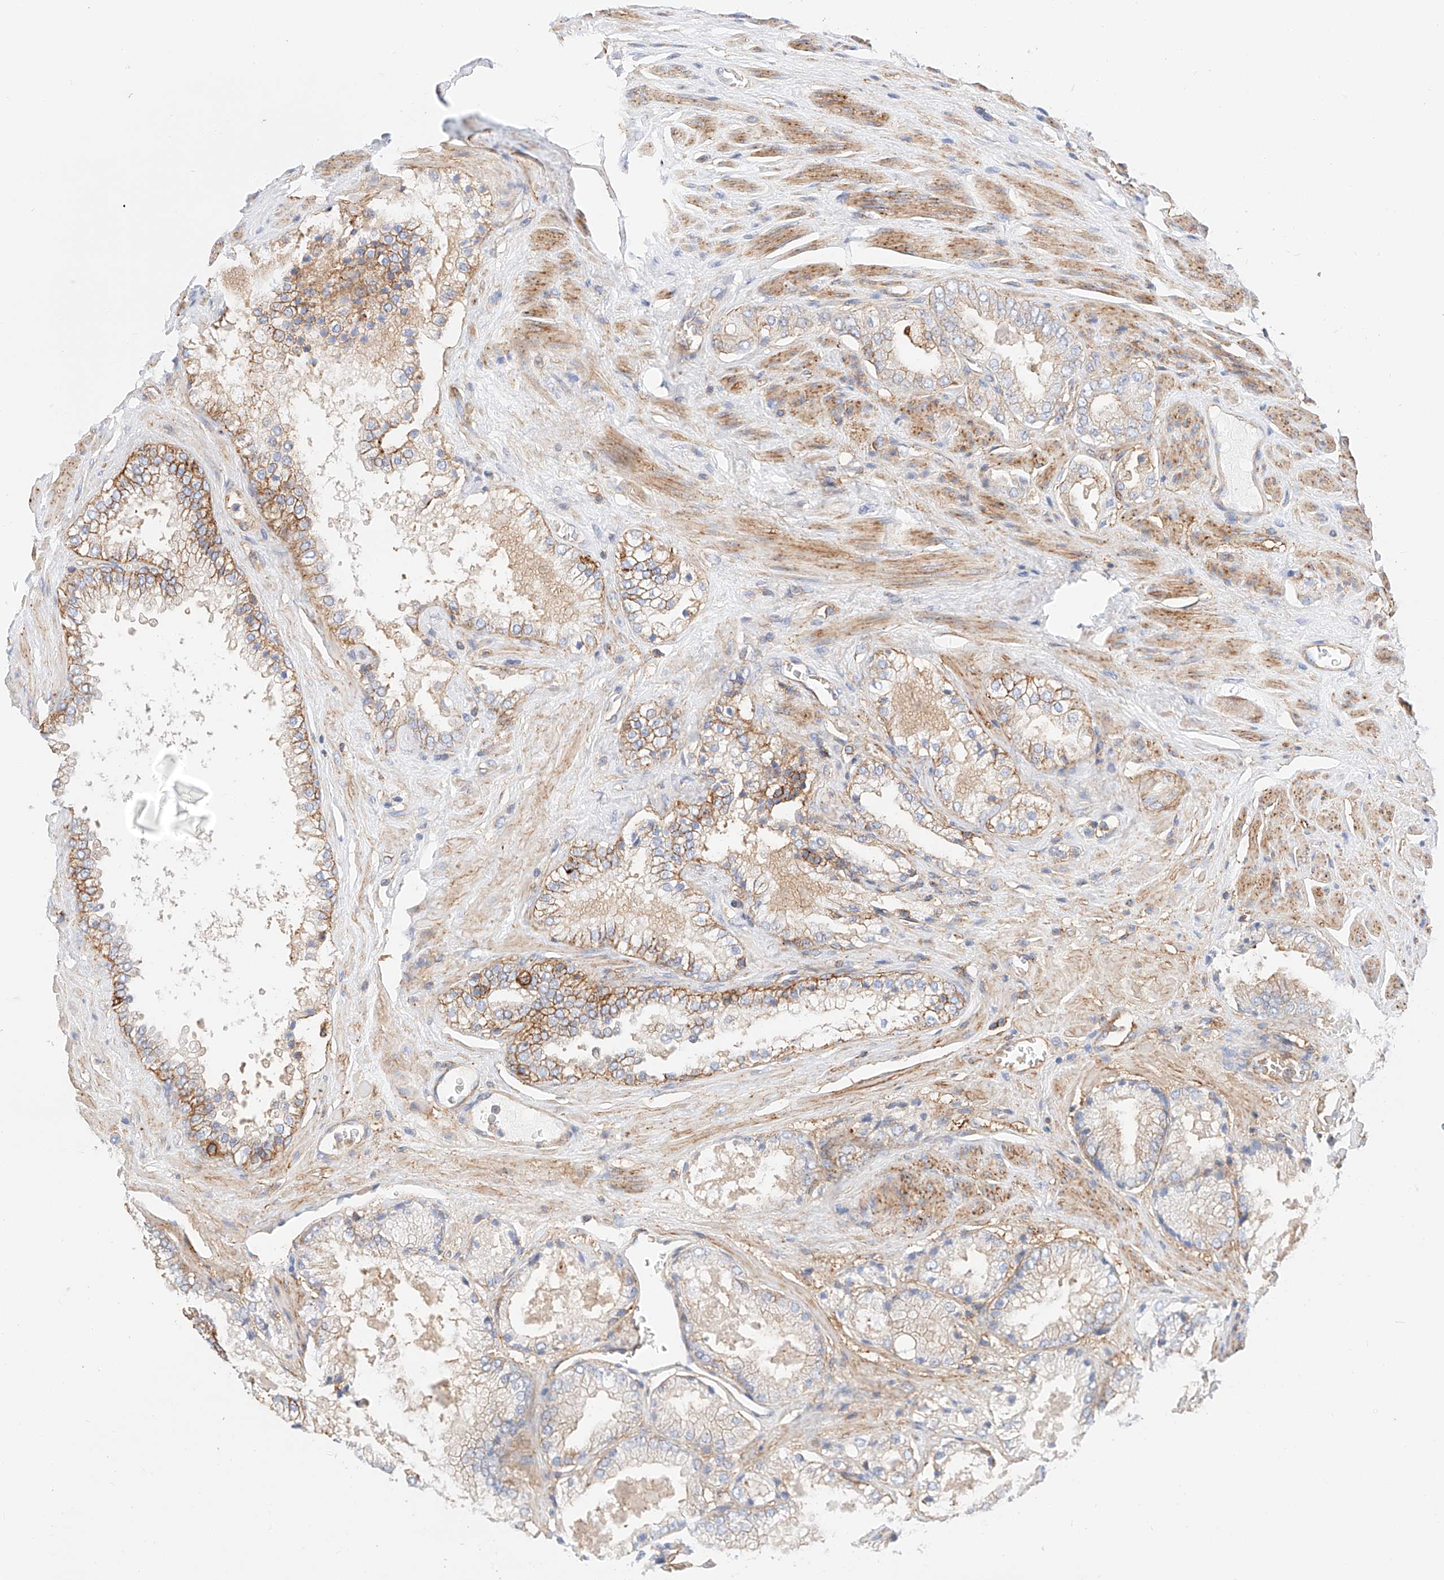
{"staining": {"intensity": "strong", "quantity": "25%-75%", "location": "cytoplasmic/membranous"}, "tissue": "prostate cancer", "cell_type": "Tumor cells", "image_type": "cancer", "snomed": [{"axis": "morphology", "description": "Adenocarcinoma, High grade"}, {"axis": "topography", "description": "Prostate"}], "caption": "This image reveals IHC staining of prostate cancer, with high strong cytoplasmic/membranous positivity in approximately 25%-75% of tumor cells.", "gene": "HAUS4", "patient": {"sex": "male", "age": 58}}